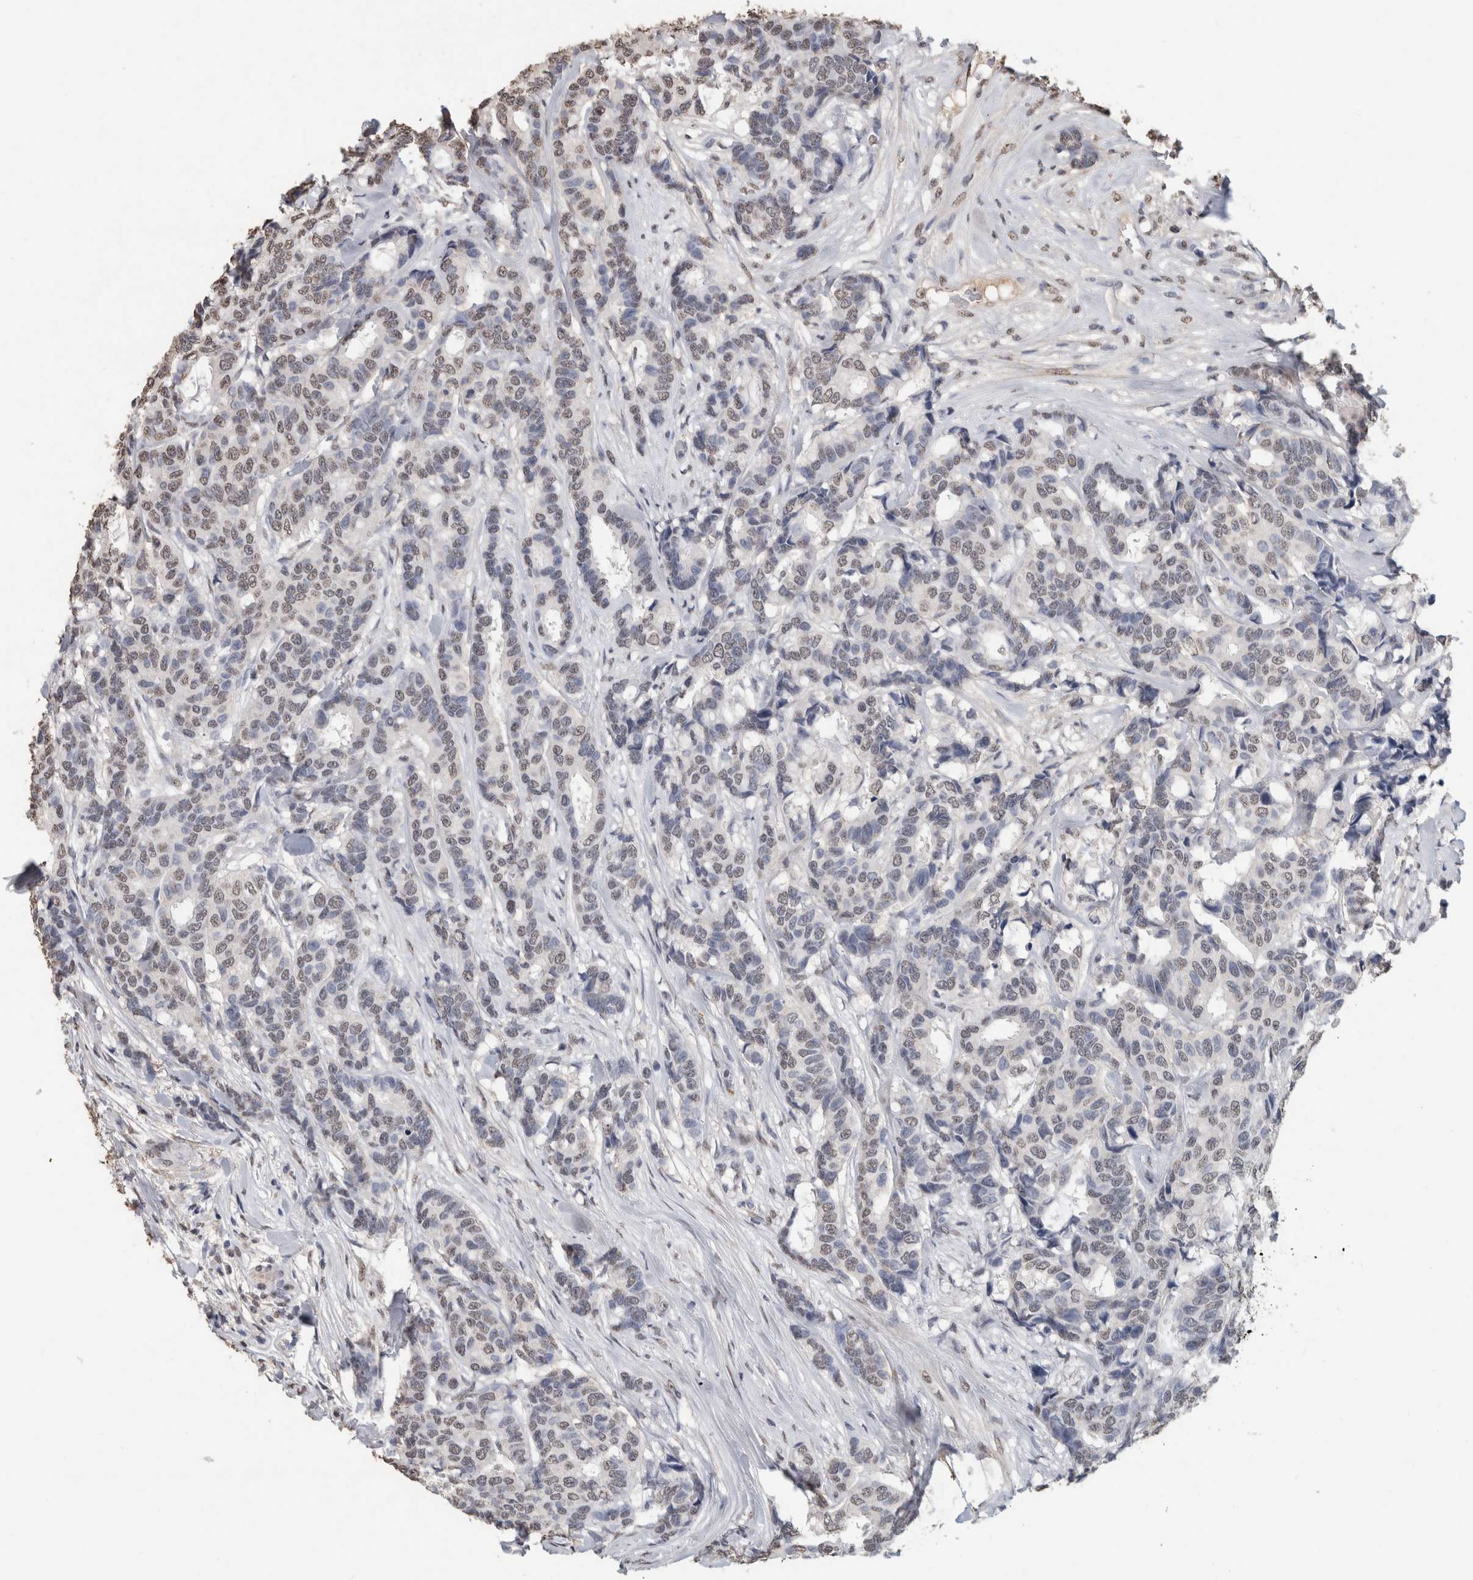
{"staining": {"intensity": "negative", "quantity": "none", "location": "none"}, "tissue": "breast cancer", "cell_type": "Tumor cells", "image_type": "cancer", "snomed": [{"axis": "morphology", "description": "Duct carcinoma"}, {"axis": "topography", "description": "Breast"}], "caption": "The image exhibits no significant expression in tumor cells of infiltrating ductal carcinoma (breast).", "gene": "LTBP1", "patient": {"sex": "female", "age": 87}}